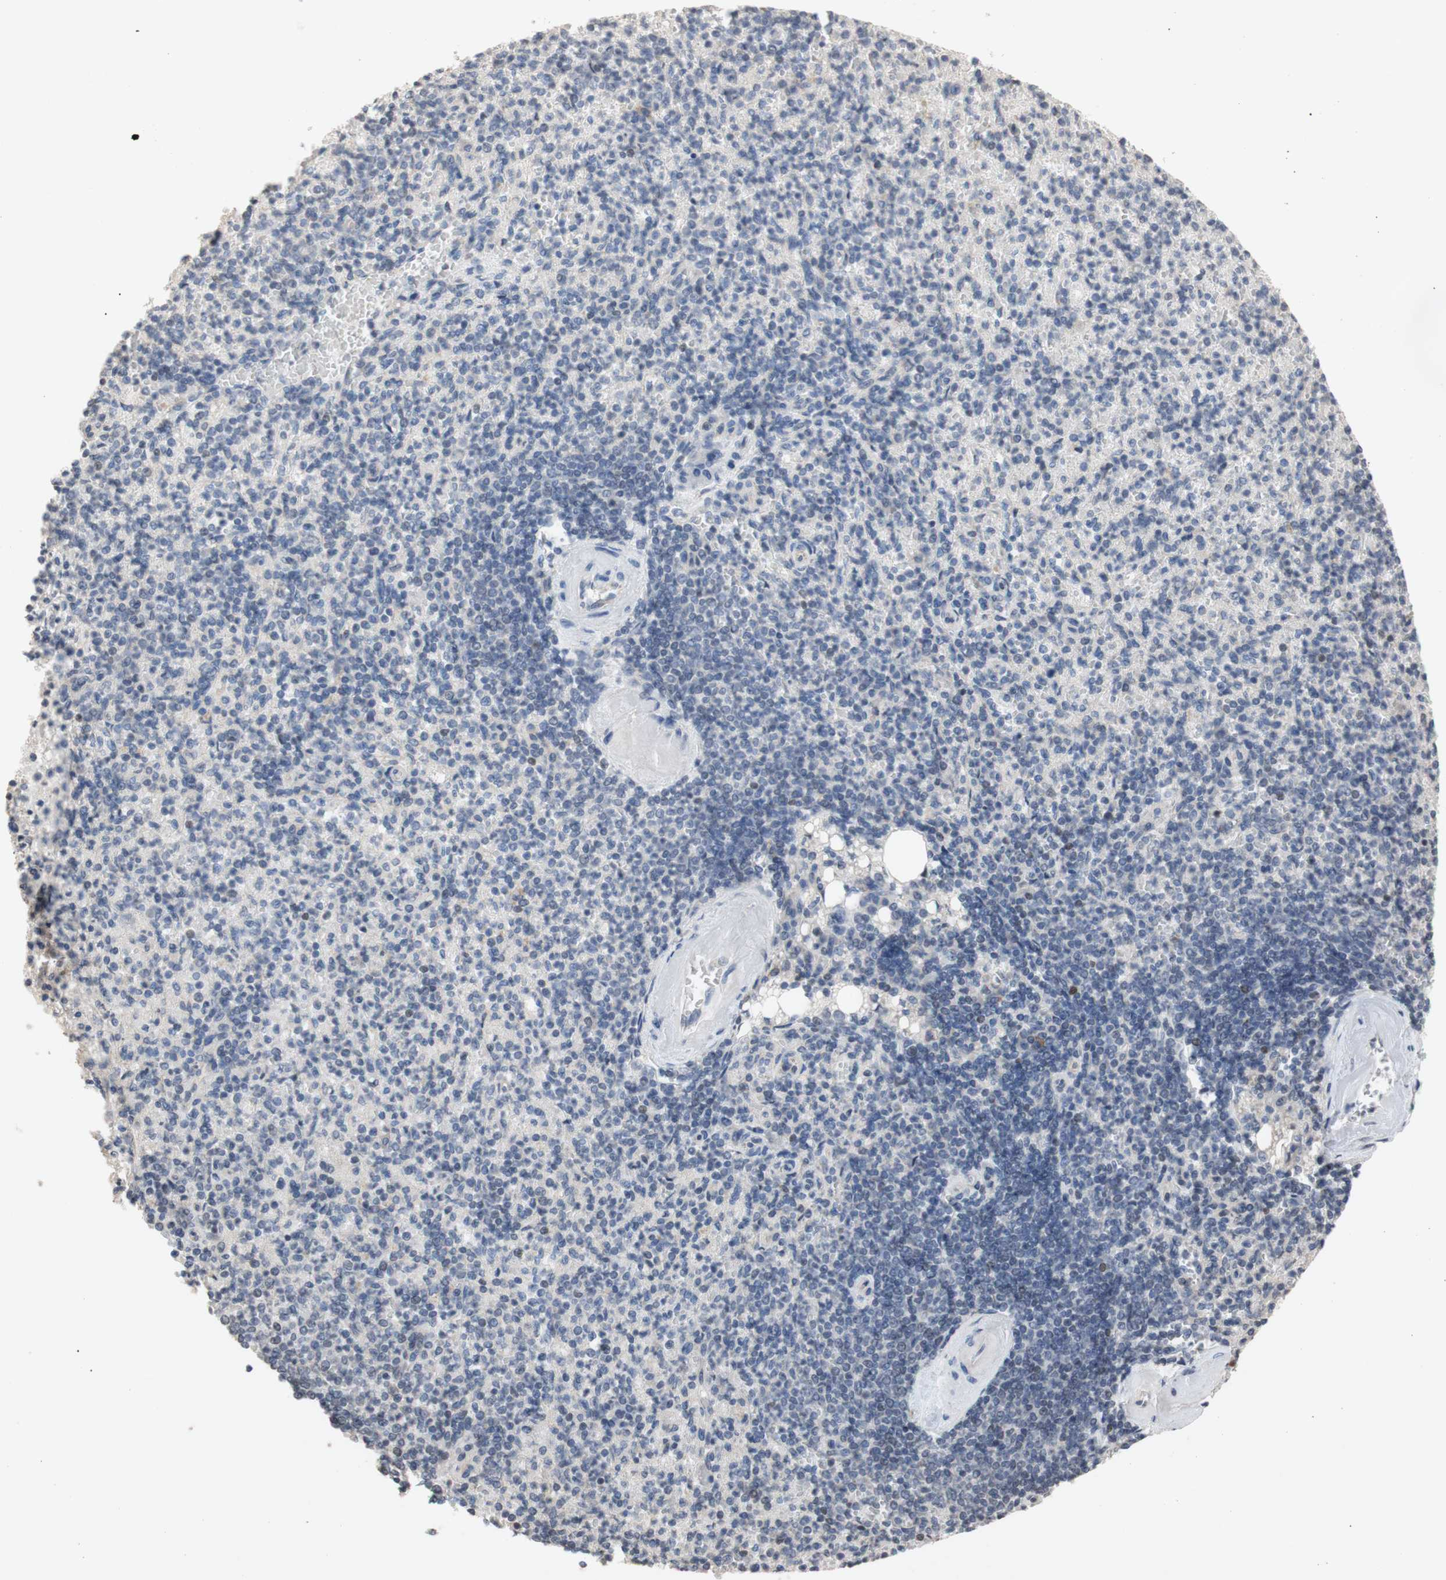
{"staining": {"intensity": "negative", "quantity": "none", "location": "none"}, "tissue": "spleen", "cell_type": "Cells in red pulp", "image_type": "normal", "snomed": [{"axis": "morphology", "description": "Normal tissue, NOS"}, {"axis": "topography", "description": "Spleen"}], "caption": "IHC of benign spleen demonstrates no expression in cells in red pulp. (Stains: DAB IHC with hematoxylin counter stain, Microscopy: brightfield microscopy at high magnification).", "gene": "FOSB", "patient": {"sex": "female", "age": 74}}